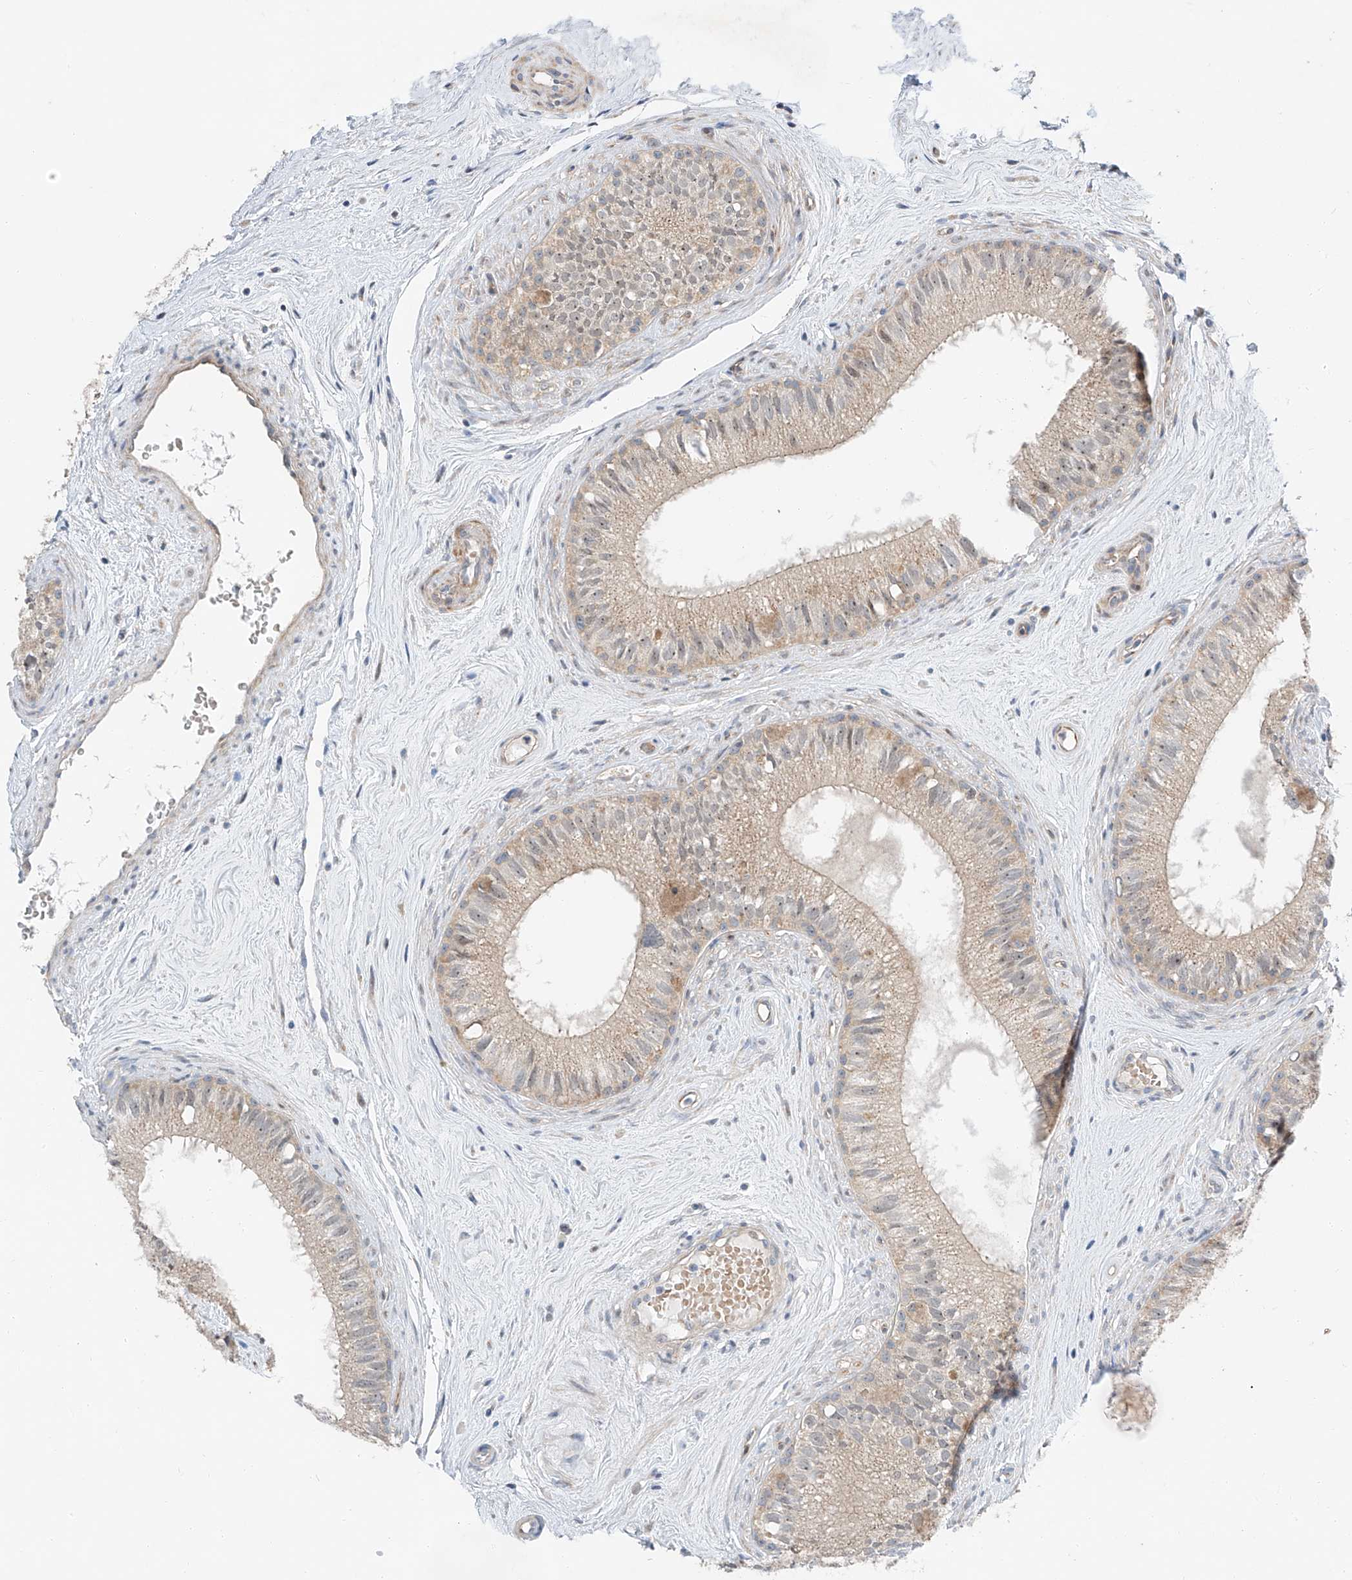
{"staining": {"intensity": "moderate", "quantity": "25%-75%", "location": "cytoplasmic/membranous"}, "tissue": "epididymis", "cell_type": "Glandular cells", "image_type": "normal", "snomed": [{"axis": "morphology", "description": "Normal tissue, NOS"}, {"axis": "topography", "description": "Epididymis"}], "caption": "Brown immunohistochemical staining in normal epididymis exhibits moderate cytoplasmic/membranous expression in about 25%-75% of glandular cells.", "gene": "CLDND1", "patient": {"sex": "male", "age": 71}}